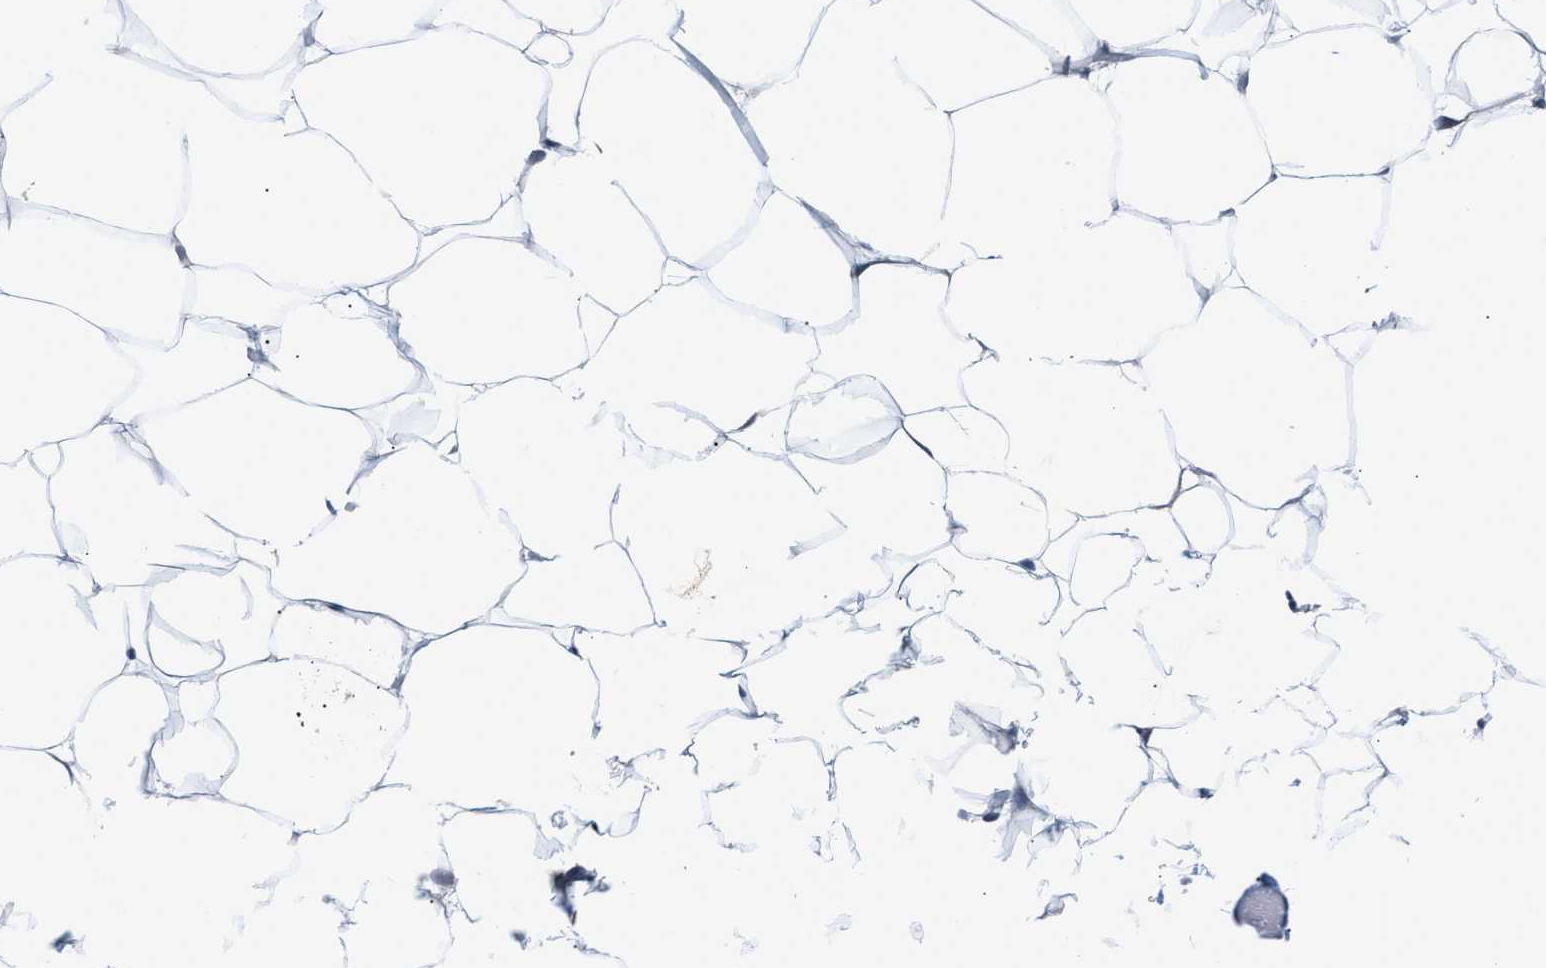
{"staining": {"intensity": "moderate", "quantity": ">75%", "location": "cytoplasmic/membranous"}, "tissue": "adipose tissue", "cell_type": "Adipocytes", "image_type": "normal", "snomed": [{"axis": "morphology", "description": "Normal tissue, NOS"}, {"axis": "topography", "description": "Breast"}, {"axis": "topography", "description": "Adipose tissue"}], "caption": "A photomicrograph showing moderate cytoplasmic/membranous positivity in about >75% of adipocytes in benign adipose tissue, as visualized by brown immunohistochemical staining.", "gene": "RAB29", "patient": {"sex": "female", "age": 25}}